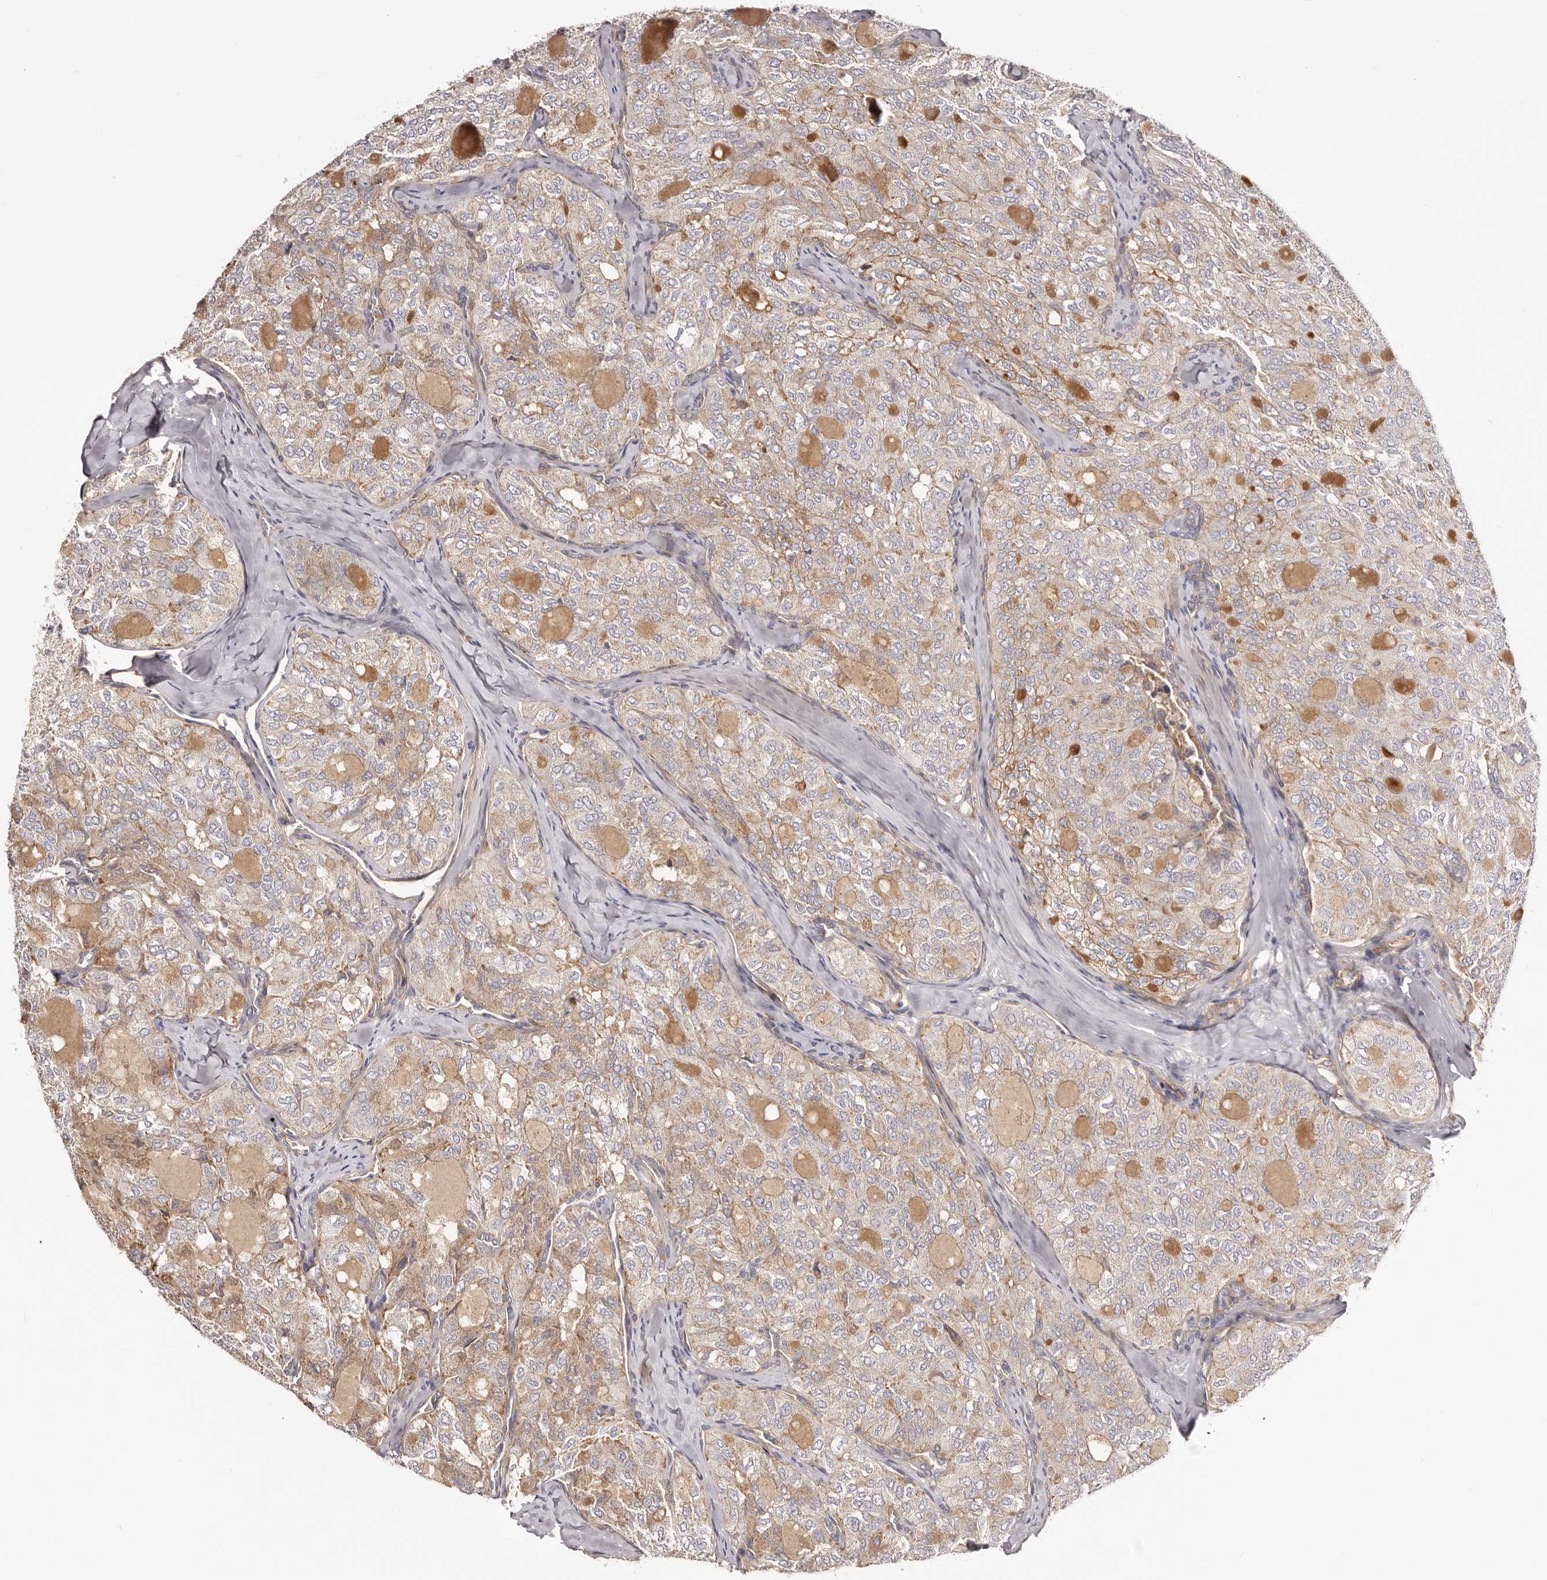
{"staining": {"intensity": "negative", "quantity": "none", "location": "none"}, "tissue": "thyroid cancer", "cell_type": "Tumor cells", "image_type": "cancer", "snomed": [{"axis": "morphology", "description": "Follicular adenoma carcinoma, NOS"}, {"axis": "topography", "description": "Thyroid gland"}], "caption": "Immunohistochemistry of thyroid cancer shows no positivity in tumor cells. The staining is performed using DAB (3,3'-diaminobenzidine) brown chromogen with nuclei counter-stained in using hematoxylin.", "gene": "DMRT2", "patient": {"sex": "male", "age": 75}}